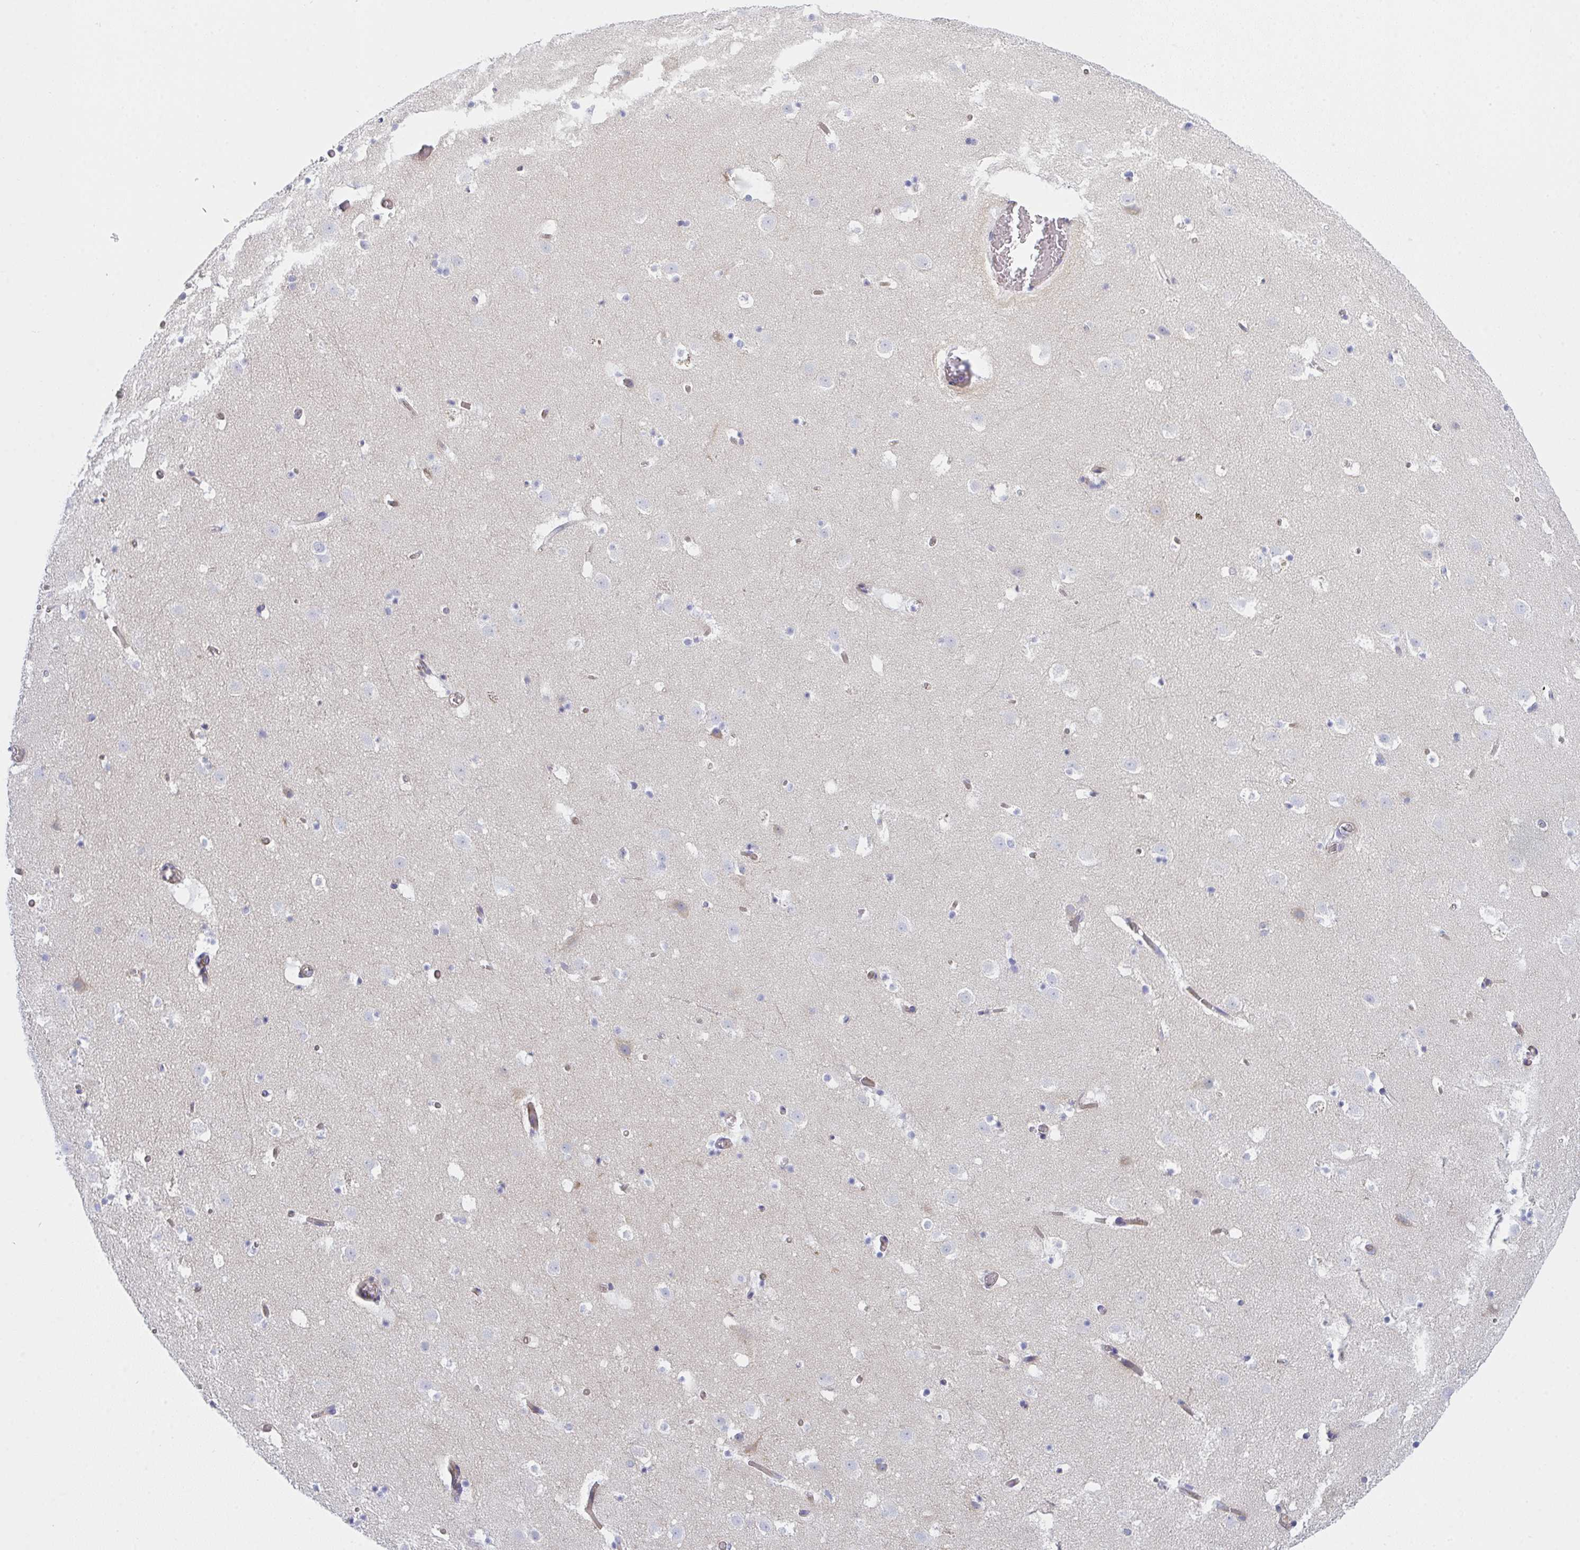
{"staining": {"intensity": "negative", "quantity": "none", "location": "none"}, "tissue": "caudate", "cell_type": "Glial cells", "image_type": "normal", "snomed": [{"axis": "morphology", "description": "Normal tissue, NOS"}, {"axis": "topography", "description": "Lateral ventricle wall"}], "caption": "An IHC micrograph of benign caudate is shown. There is no staining in glial cells of caudate. Brightfield microscopy of IHC stained with DAB (3,3'-diaminobenzidine) (brown) and hematoxylin (blue), captured at high magnification.", "gene": "CEP170B", "patient": {"sex": "male", "age": 37}}